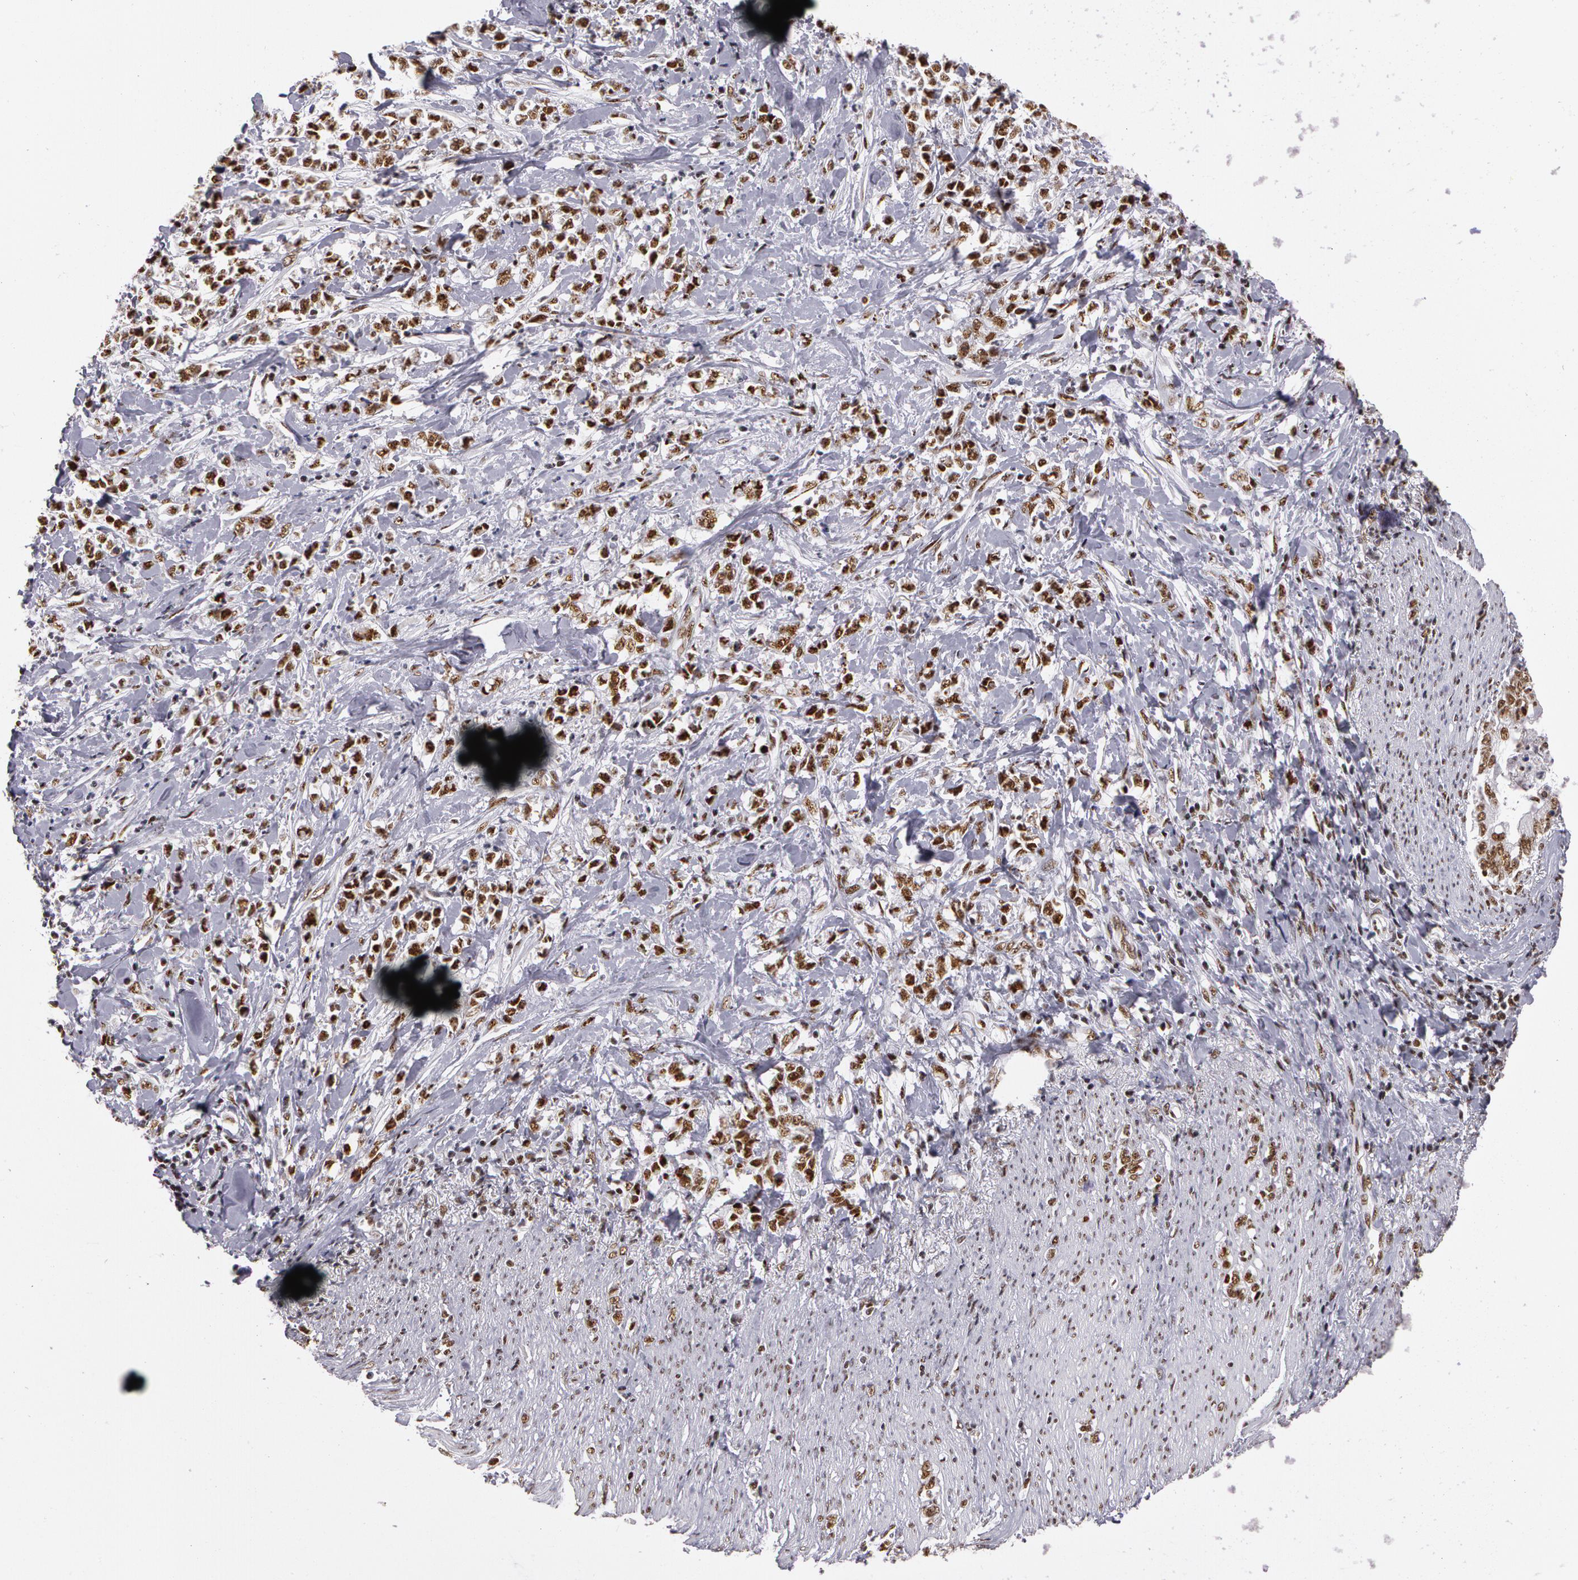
{"staining": {"intensity": "strong", "quantity": ">75%", "location": "nuclear"}, "tissue": "stomach cancer", "cell_type": "Tumor cells", "image_type": "cancer", "snomed": [{"axis": "morphology", "description": "Adenocarcinoma, NOS"}, {"axis": "topography", "description": "Stomach, lower"}], "caption": "This is an image of IHC staining of stomach cancer (adenocarcinoma), which shows strong staining in the nuclear of tumor cells.", "gene": "PNN", "patient": {"sex": "male", "age": 88}}